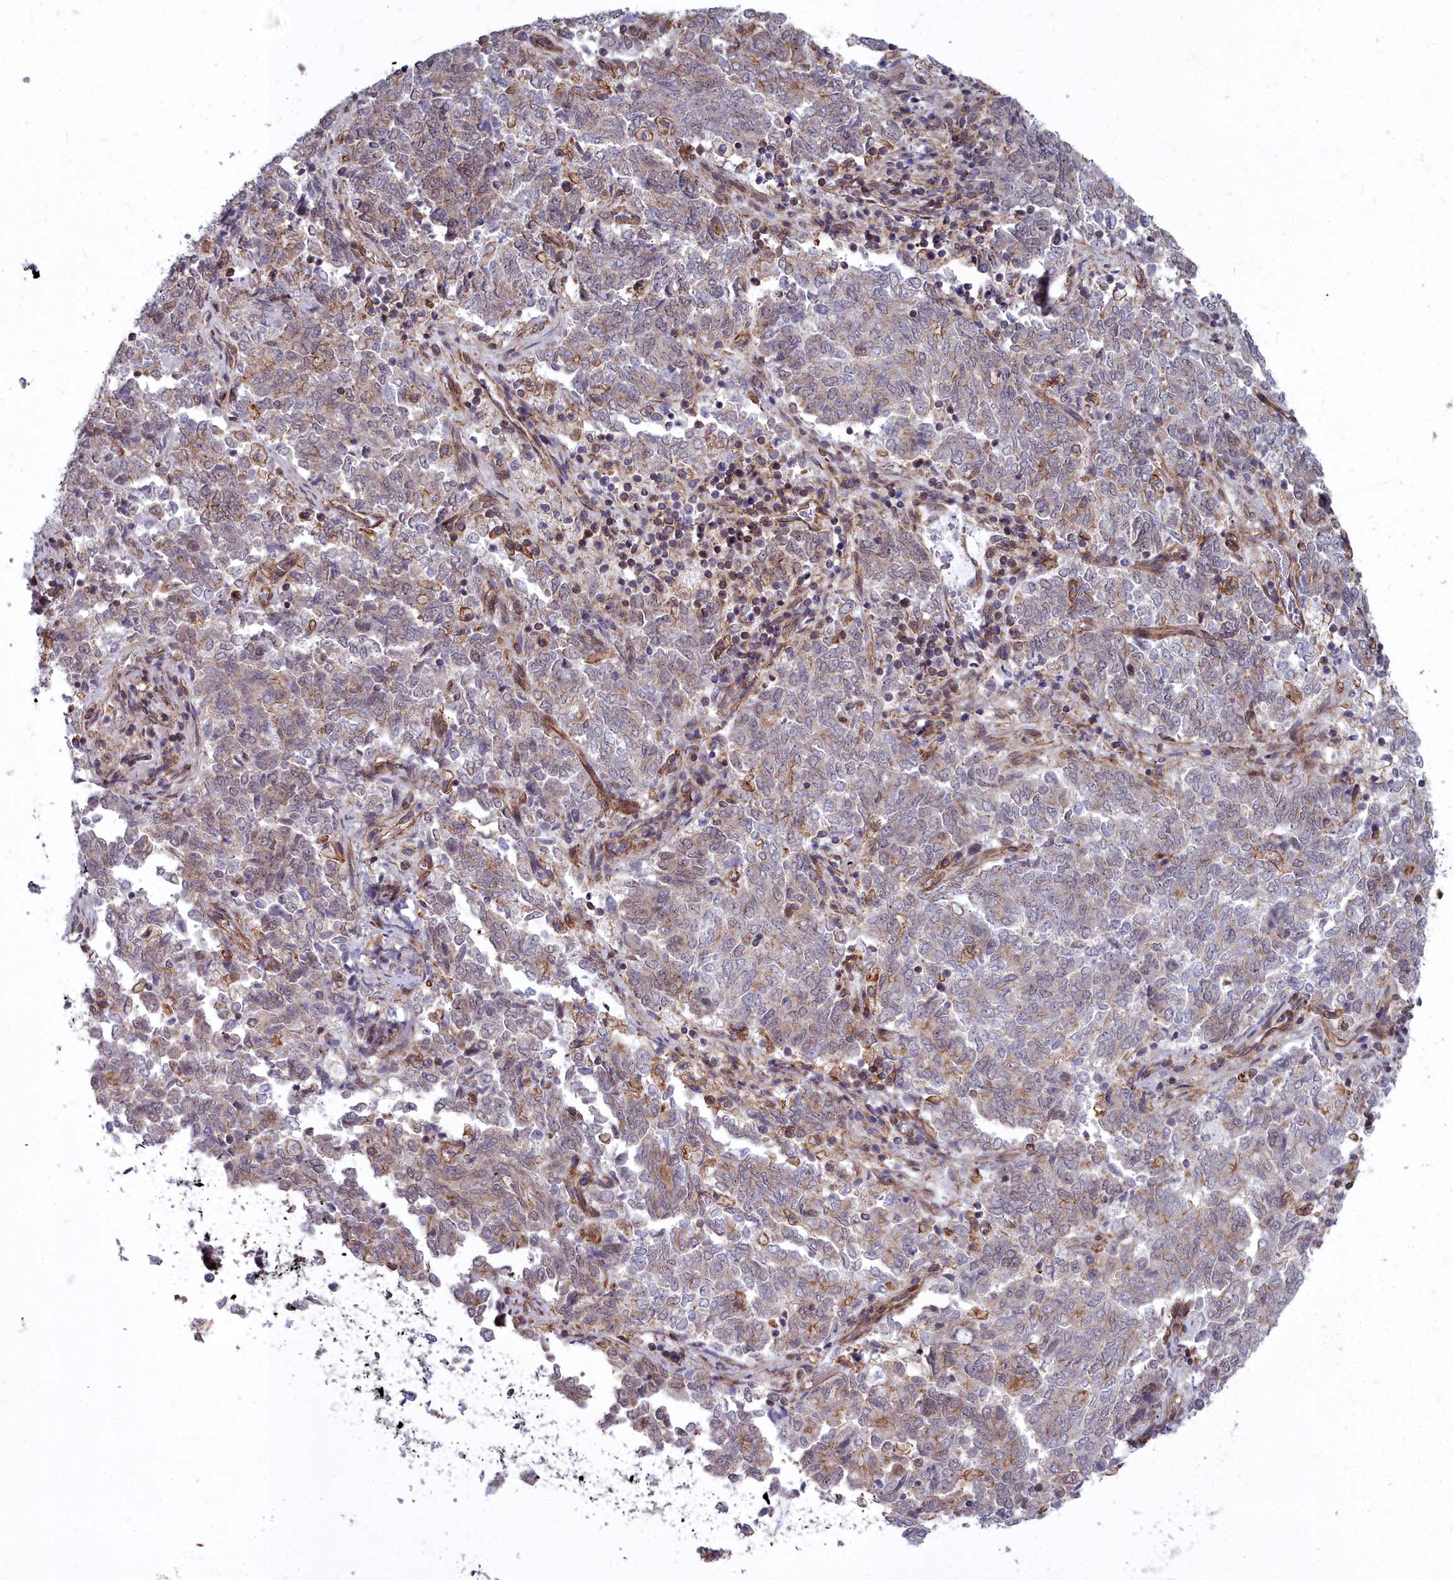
{"staining": {"intensity": "moderate", "quantity": "<25%", "location": "cytoplasmic/membranous"}, "tissue": "endometrial cancer", "cell_type": "Tumor cells", "image_type": "cancer", "snomed": [{"axis": "morphology", "description": "Adenocarcinoma, NOS"}, {"axis": "topography", "description": "Endometrium"}], "caption": "Endometrial adenocarcinoma was stained to show a protein in brown. There is low levels of moderate cytoplasmic/membranous expression in about <25% of tumor cells.", "gene": "YJU2", "patient": {"sex": "female", "age": 80}}